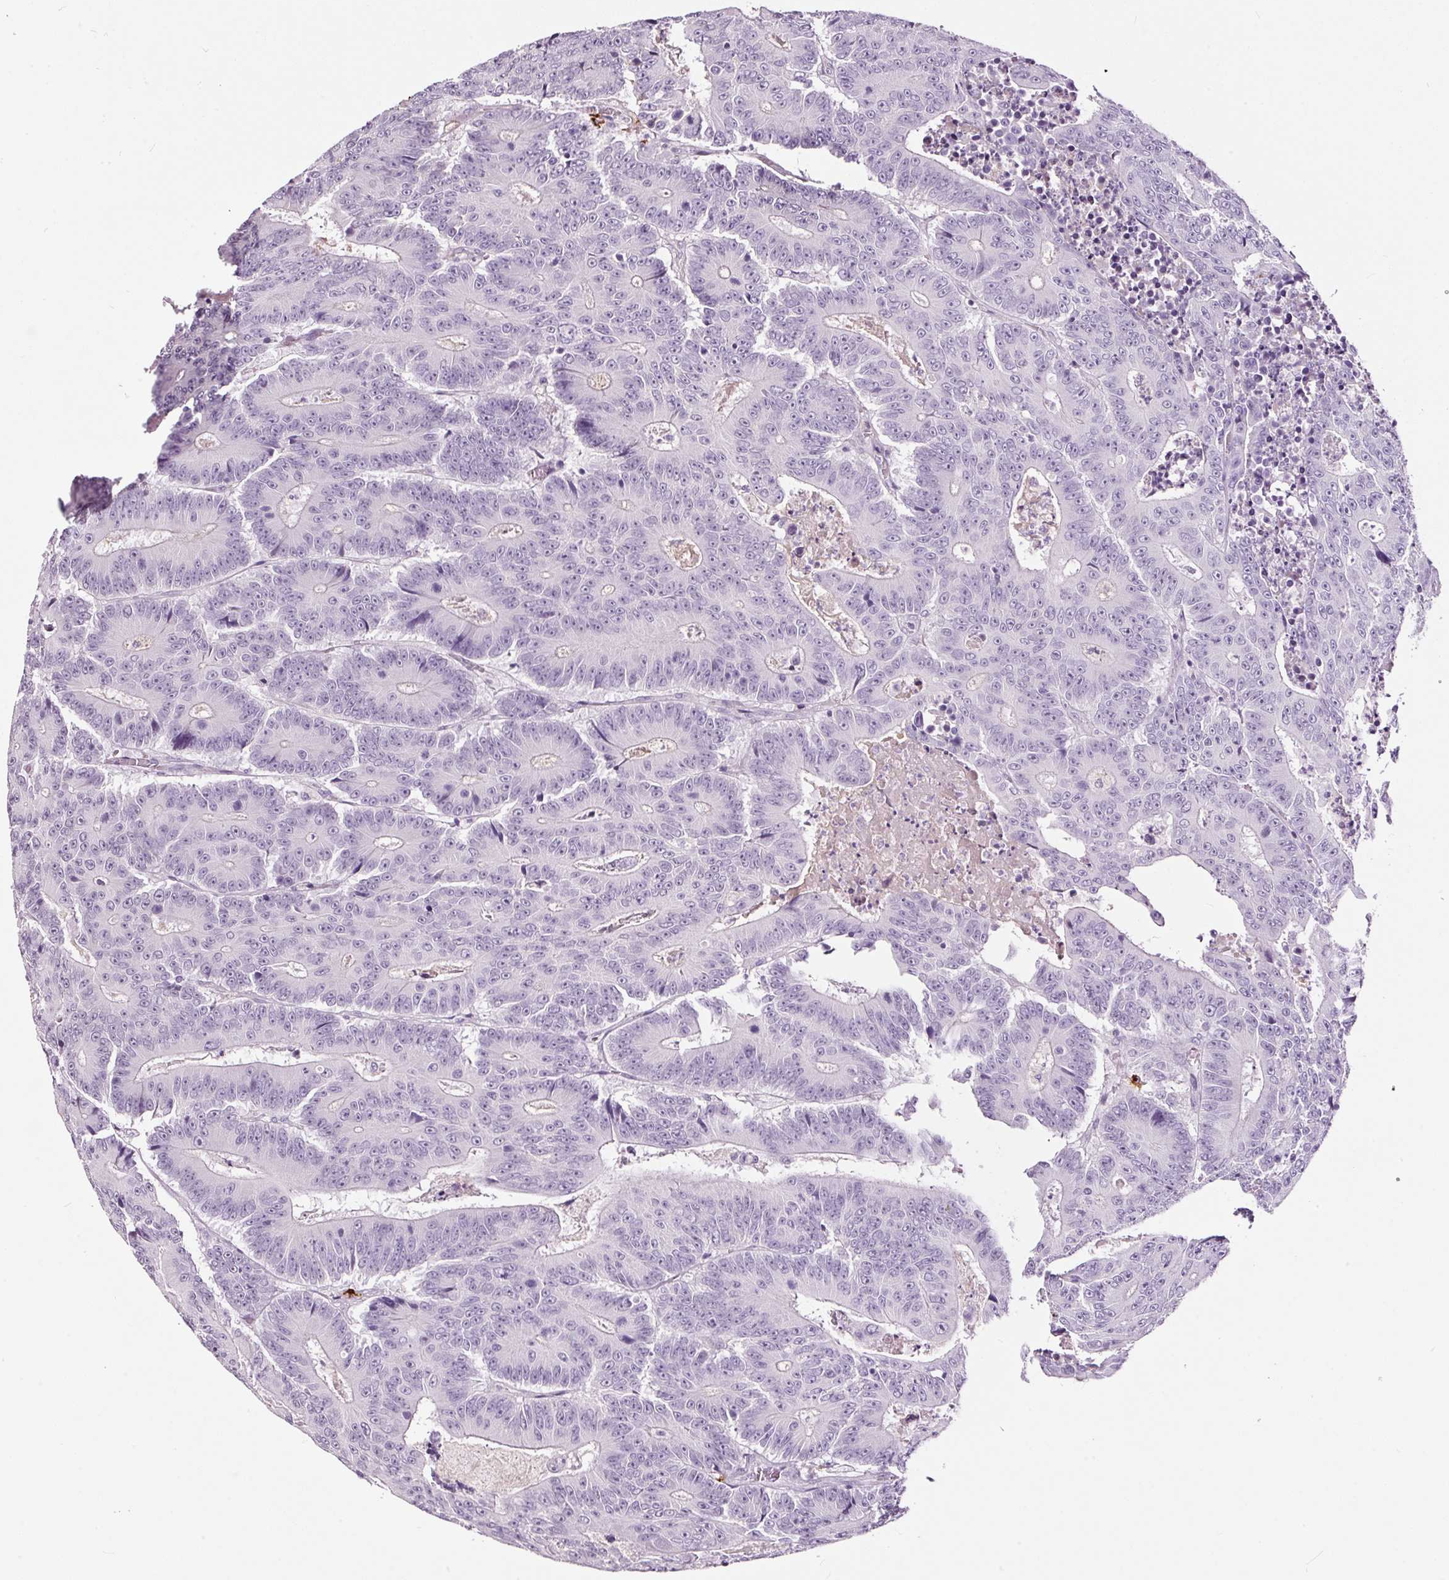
{"staining": {"intensity": "negative", "quantity": "none", "location": "none"}, "tissue": "colorectal cancer", "cell_type": "Tumor cells", "image_type": "cancer", "snomed": [{"axis": "morphology", "description": "Adenocarcinoma, NOS"}, {"axis": "topography", "description": "Colon"}], "caption": "This is an IHC micrograph of human colorectal adenocarcinoma. There is no staining in tumor cells.", "gene": "LAMP3", "patient": {"sex": "male", "age": 83}}